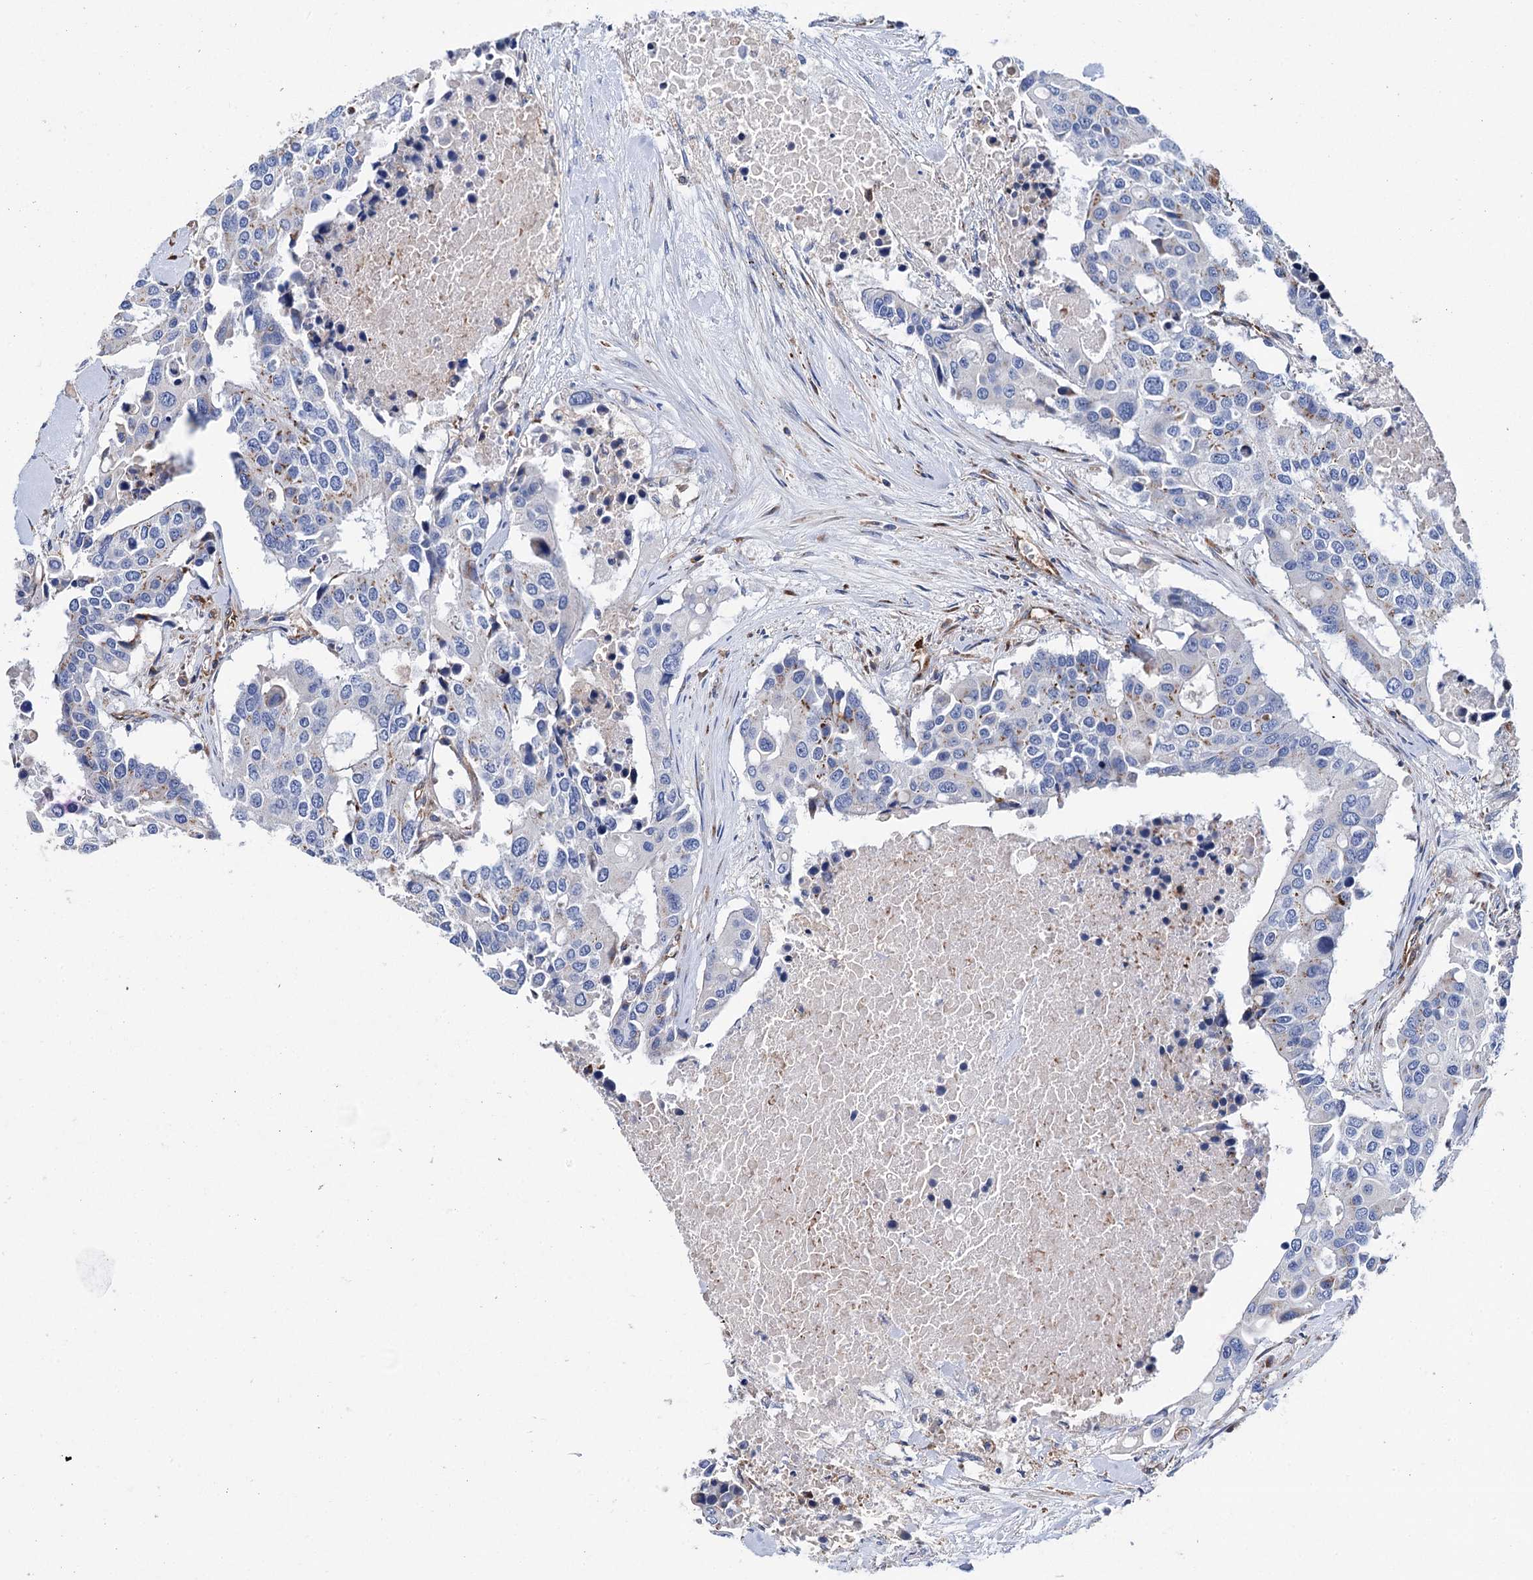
{"staining": {"intensity": "weak", "quantity": "25%-75%", "location": "cytoplasmic/membranous"}, "tissue": "colorectal cancer", "cell_type": "Tumor cells", "image_type": "cancer", "snomed": [{"axis": "morphology", "description": "Adenocarcinoma, NOS"}, {"axis": "topography", "description": "Colon"}], "caption": "A micrograph of human colorectal cancer (adenocarcinoma) stained for a protein demonstrates weak cytoplasmic/membranous brown staining in tumor cells.", "gene": "SCPEP1", "patient": {"sex": "male", "age": 77}}